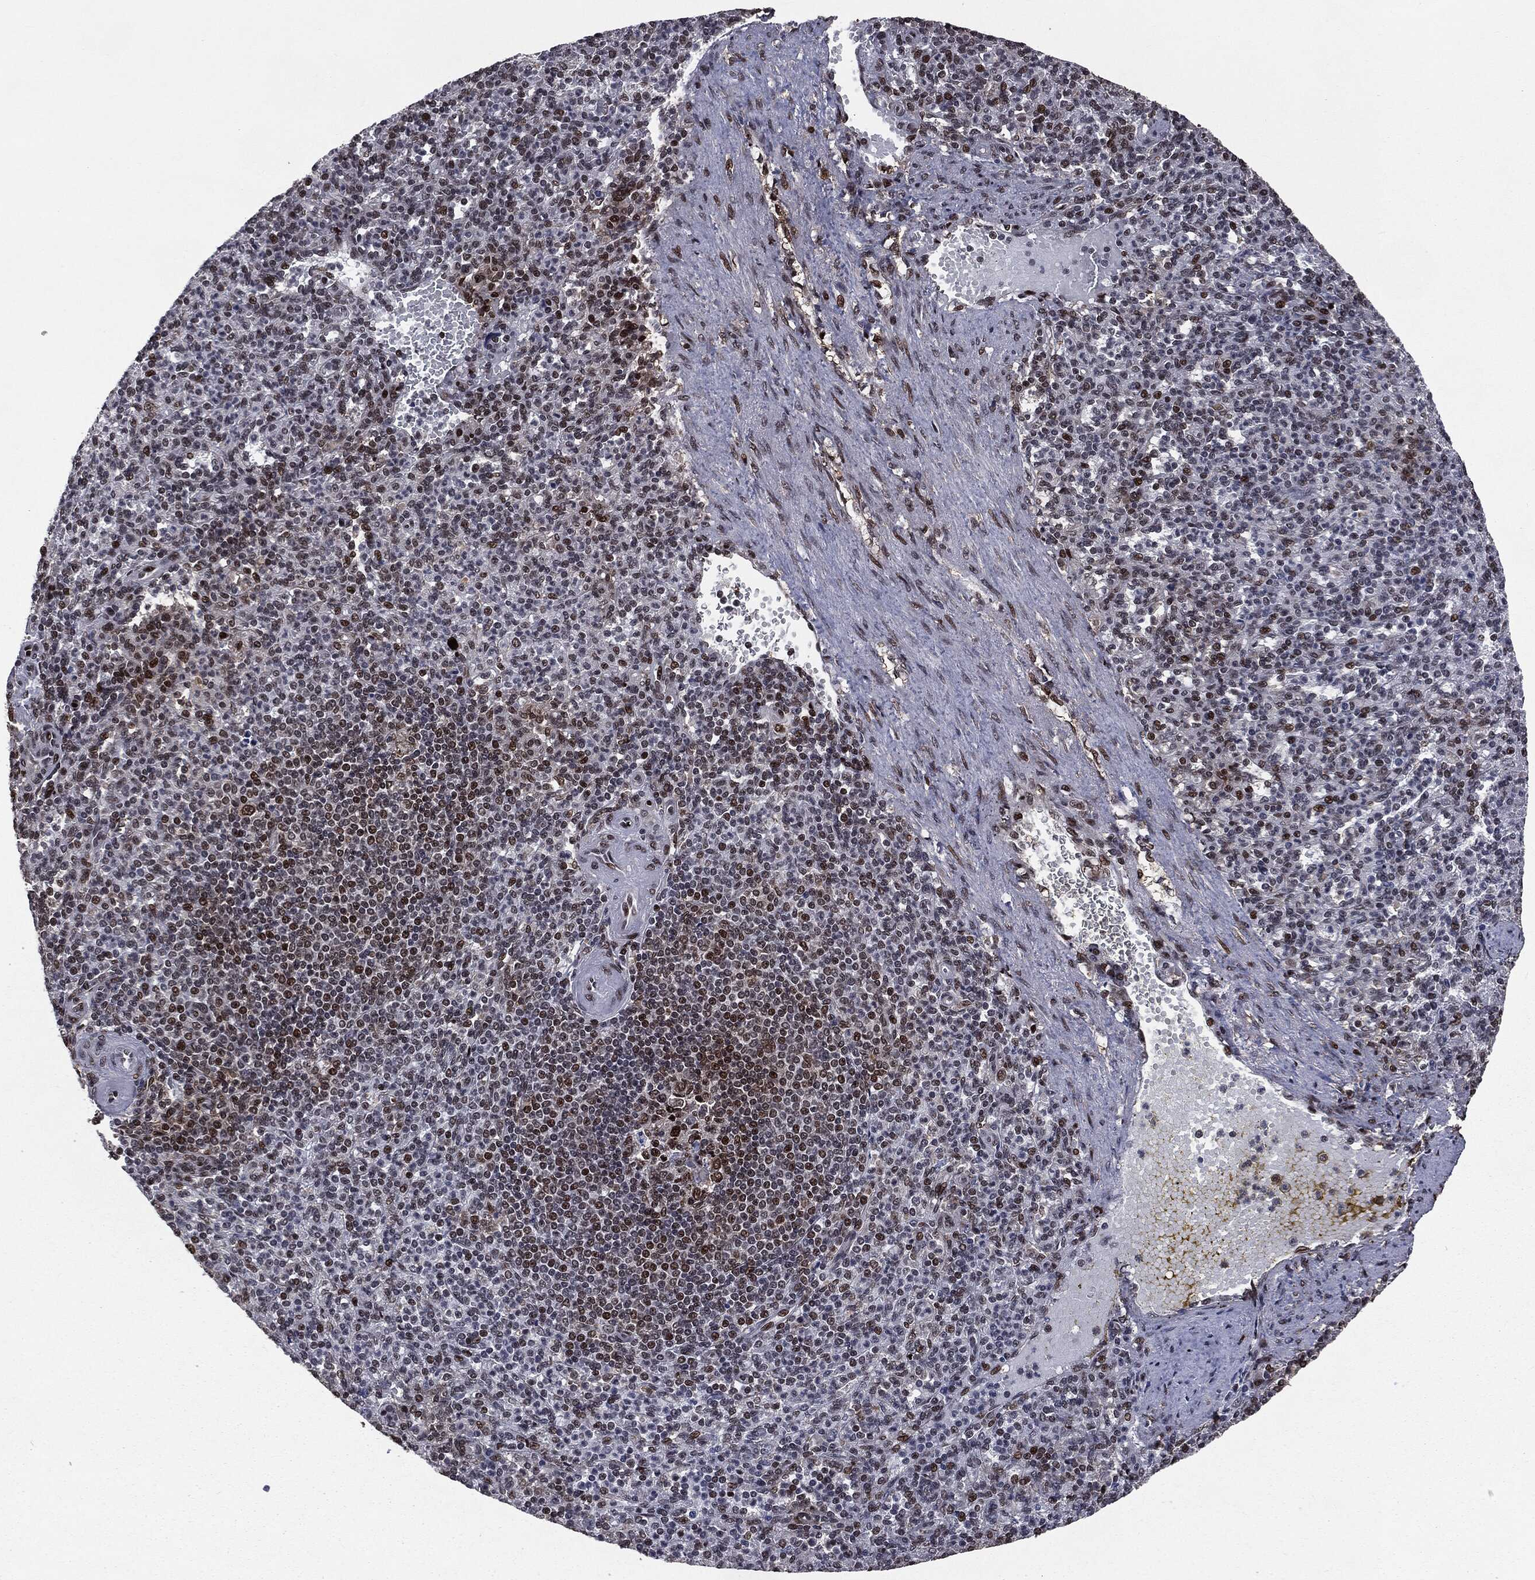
{"staining": {"intensity": "moderate", "quantity": "<25%", "location": "nuclear"}, "tissue": "spleen", "cell_type": "Cells in red pulp", "image_type": "normal", "snomed": [{"axis": "morphology", "description": "Normal tissue, NOS"}, {"axis": "topography", "description": "Spleen"}], "caption": "Protein staining displays moderate nuclear expression in about <25% of cells in red pulp in unremarkable spleen. The staining was performed using DAB (3,3'-diaminobenzidine) to visualize the protein expression in brown, while the nuclei were stained in blue with hematoxylin (Magnification: 20x).", "gene": "DVL2", "patient": {"sex": "female", "age": 74}}